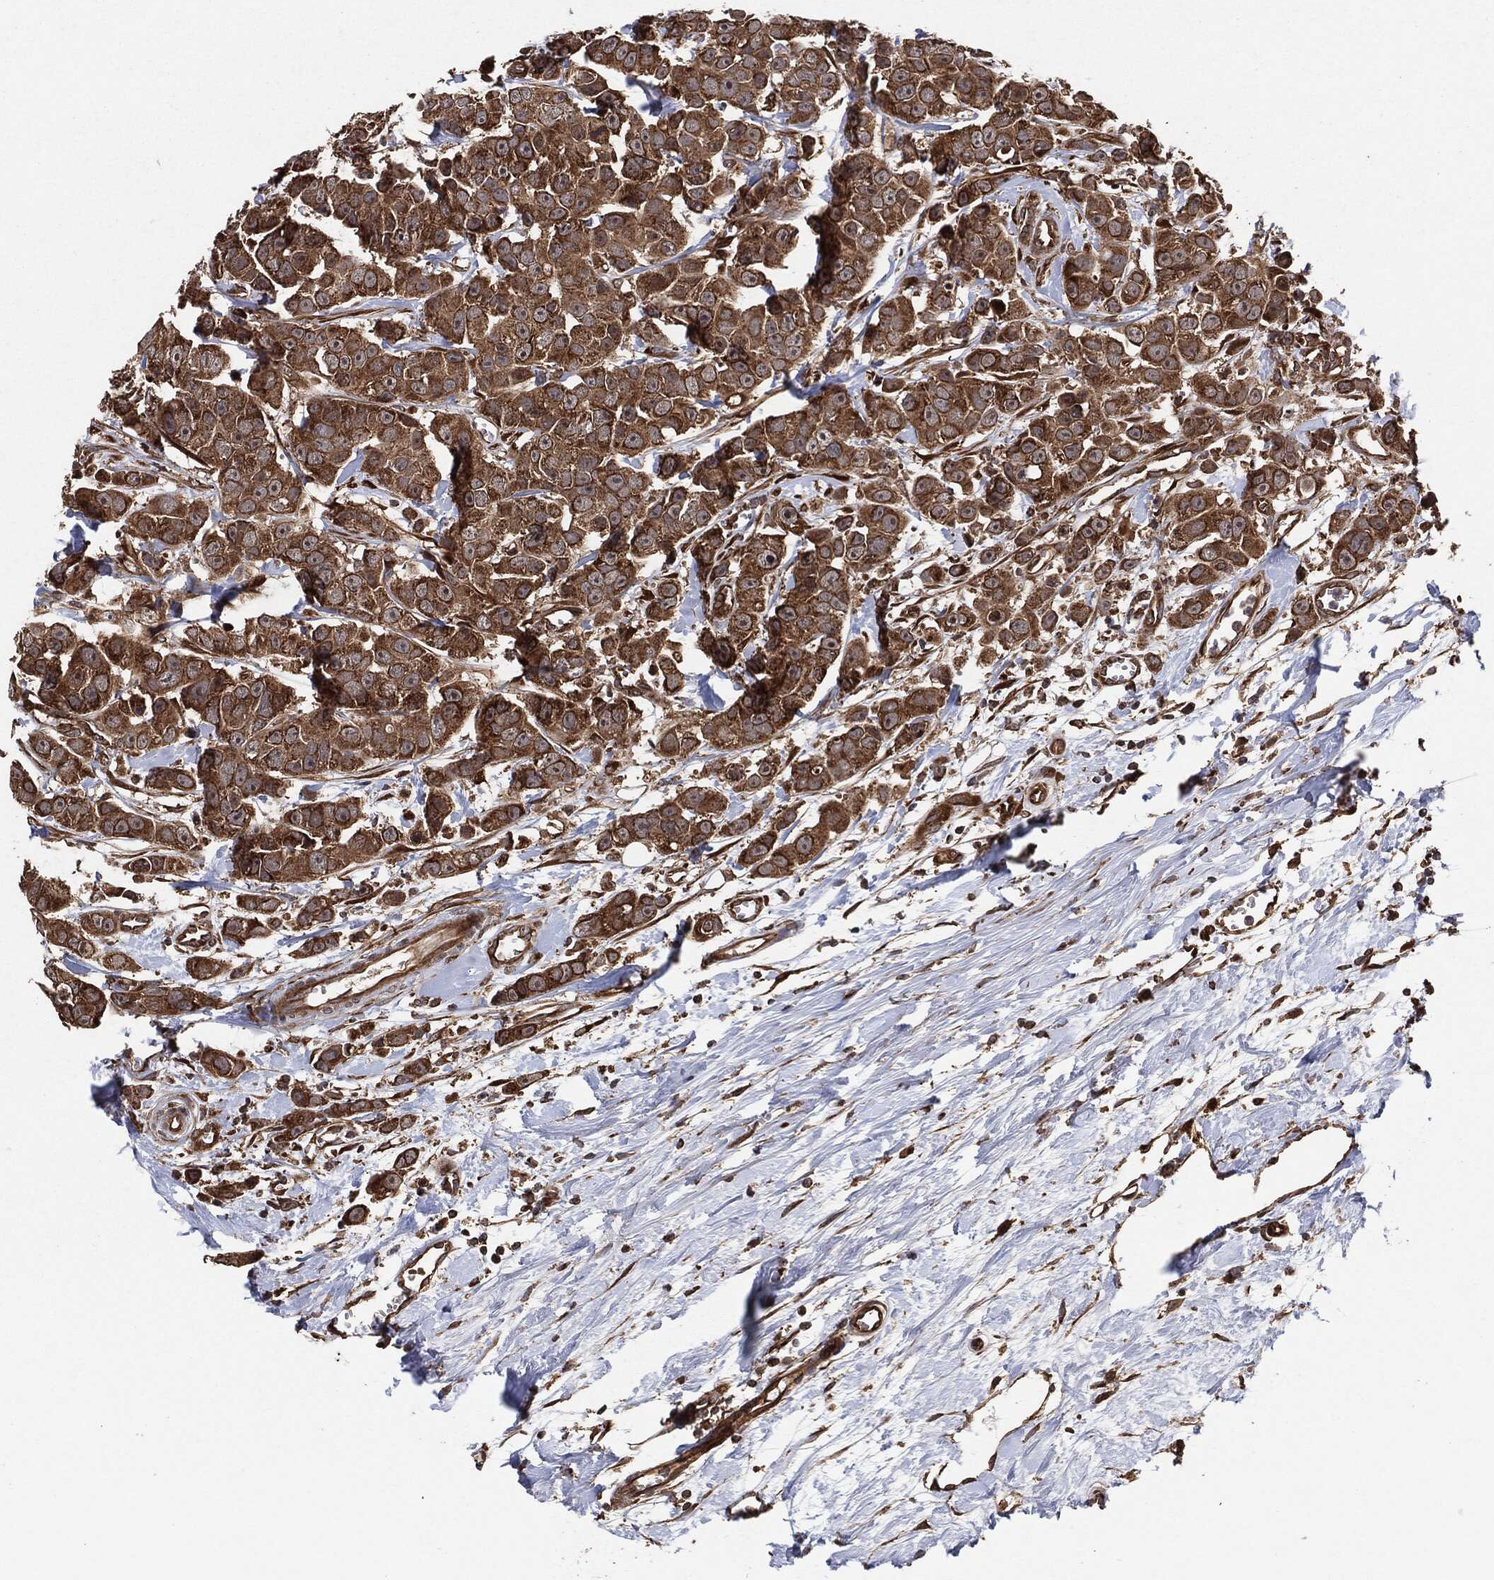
{"staining": {"intensity": "strong", "quantity": ">75%", "location": "cytoplasmic/membranous"}, "tissue": "breast cancer", "cell_type": "Tumor cells", "image_type": "cancer", "snomed": [{"axis": "morphology", "description": "Duct carcinoma"}, {"axis": "topography", "description": "Breast"}], "caption": "Immunohistochemistry image of breast cancer (invasive ductal carcinoma) stained for a protein (brown), which reveals high levels of strong cytoplasmic/membranous expression in approximately >75% of tumor cells.", "gene": "BCAR1", "patient": {"sex": "female", "age": 35}}